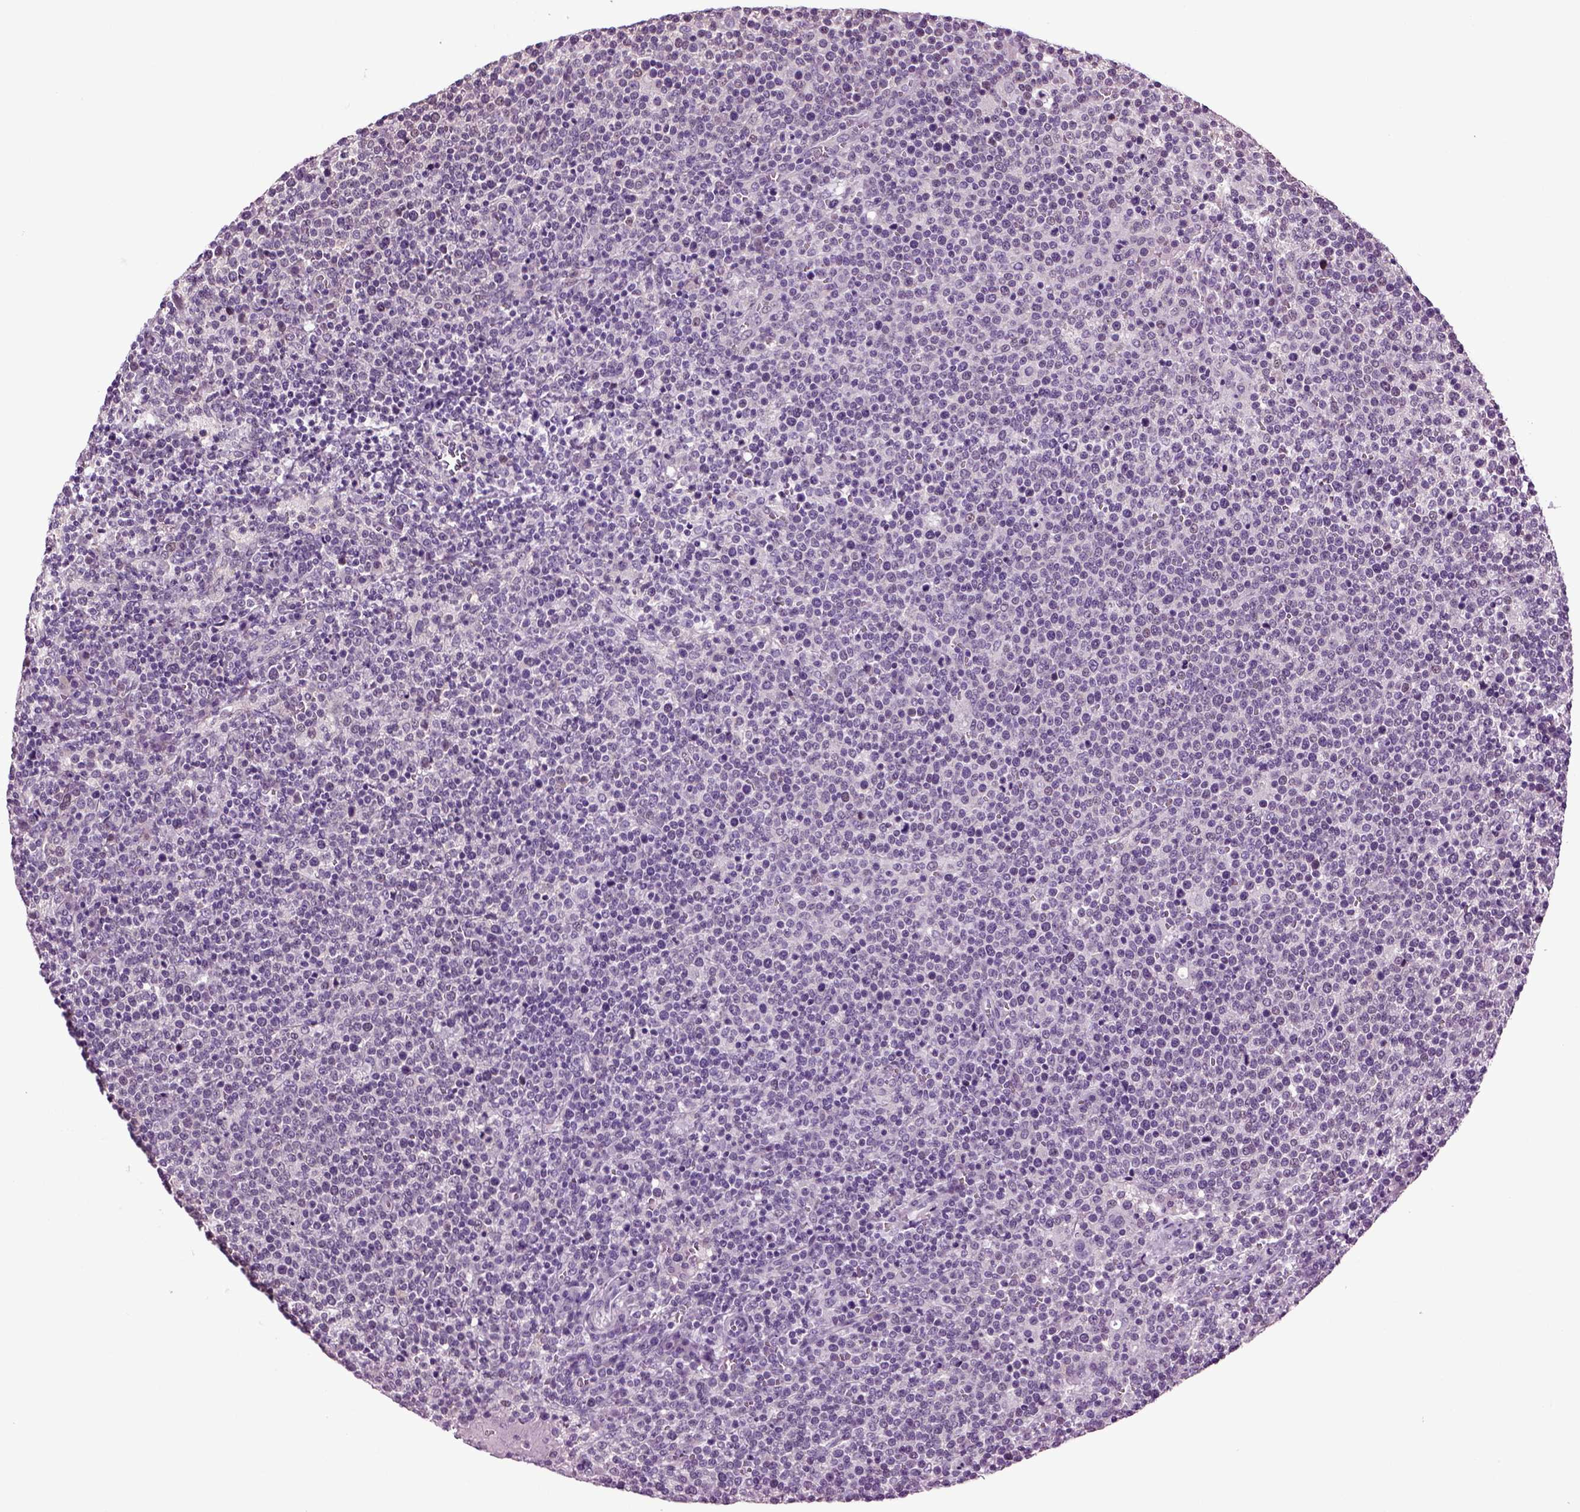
{"staining": {"intensity": "negative", "quantity": "none", "location": "none"}, "tissue": "lymphoma", "cell_type": "Tumor cells", "image_type": "cancer", "snomed": [{"axis": "morphology", "description": "Malignant lymphoma, non-Hodgkin's type, High grade"}, {"axis": "topography", "description": "Lymph node"}], "caption": "Lymphoma was stained to show a protein in brown. There is no significant staining in tumor cells.", "gene": "PLCH2", "patient": {"sex": "male", "age": 61}}